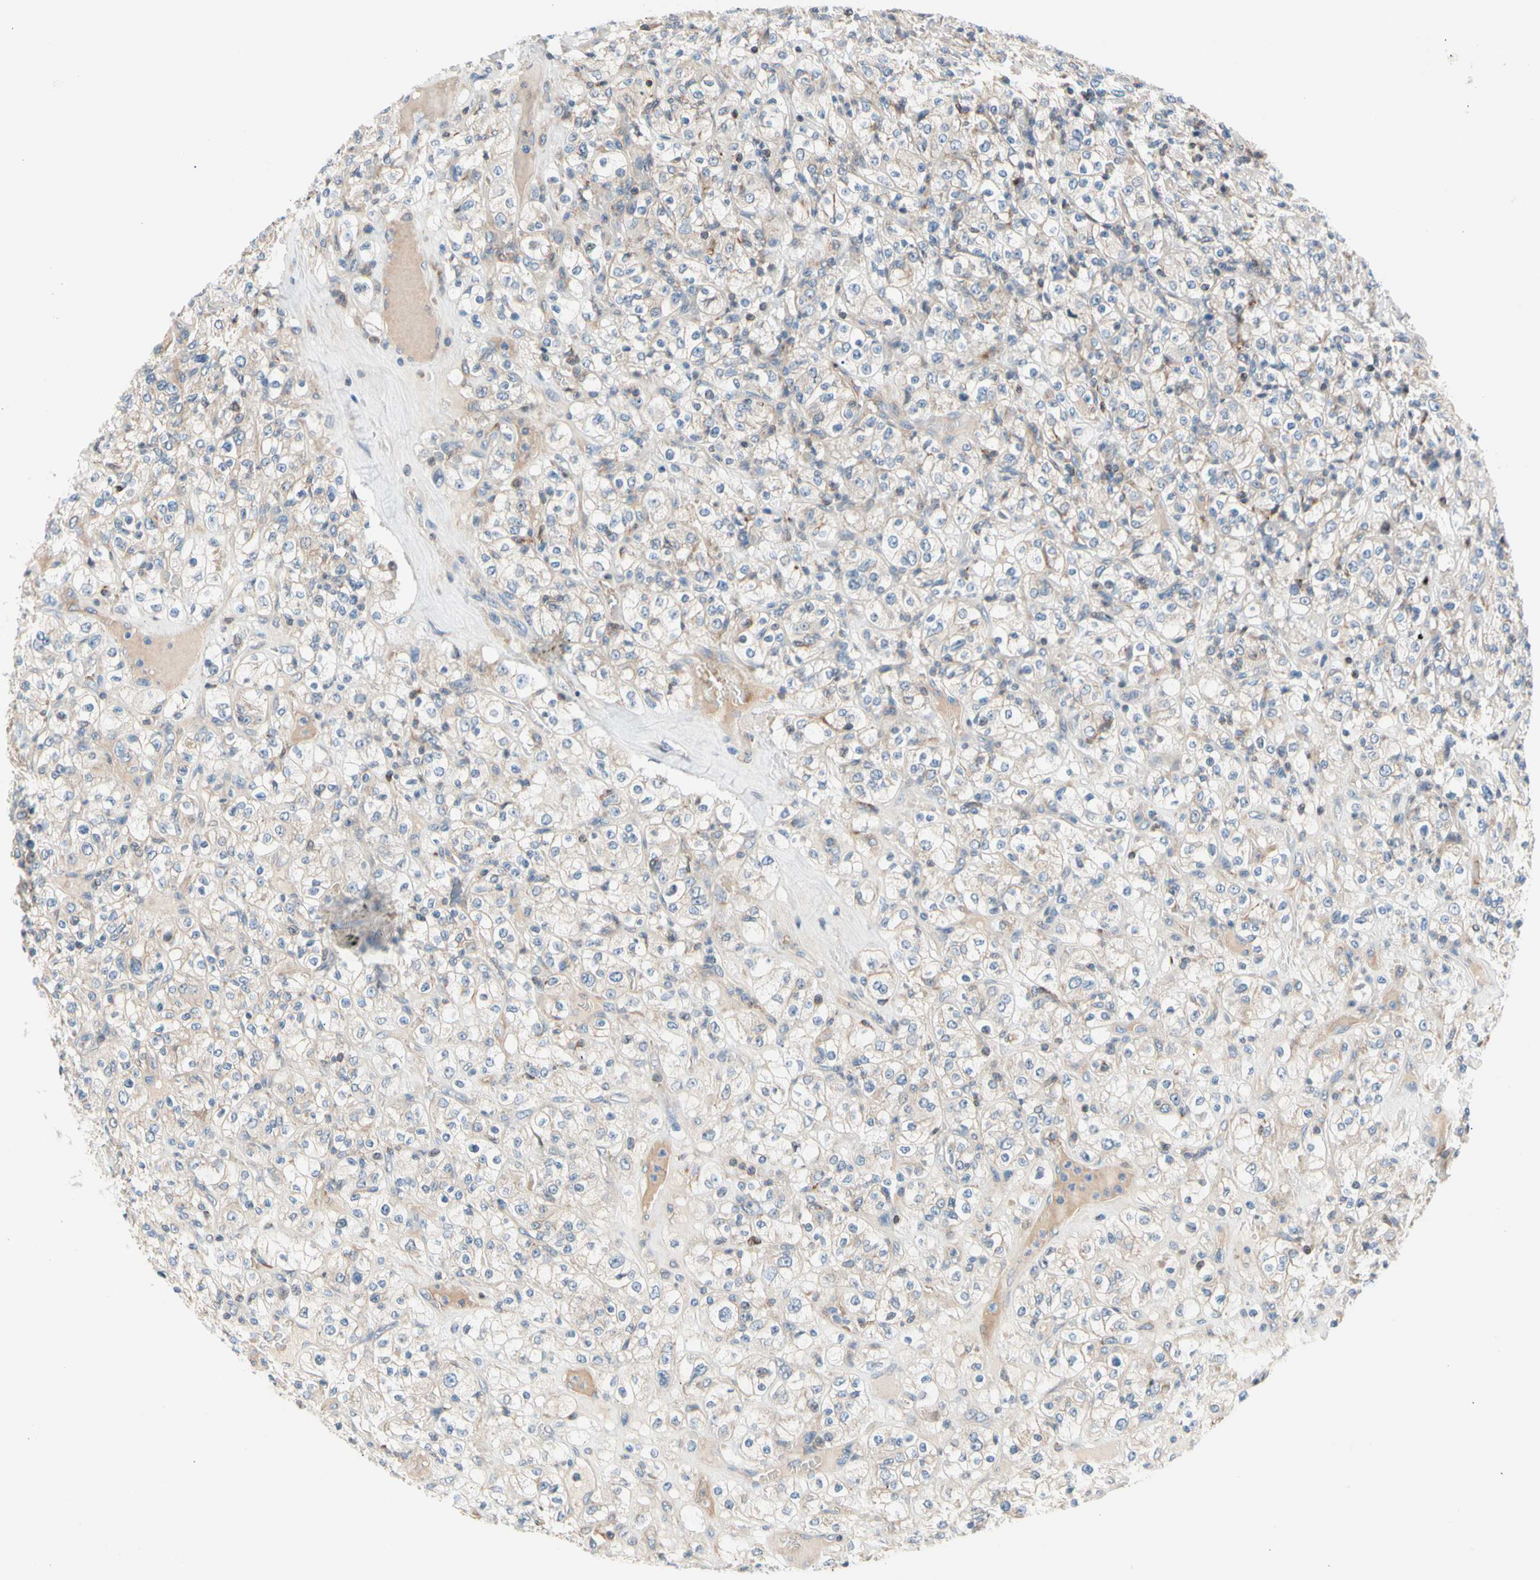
{"staining": {"intensity": "weak", "quantity": ">75%", "location": "cytoplasmic/membranous"}, "tissue": "renal cancer", "cell_type": "Tumor cells", "image_type": "cancer", "snomed": [{"axis": "morphology", "description": "Normal tissue, NOS"}, {"axis": "morphology", "description": "Adenocarcinoma, NOS"}, {"axis": "topography", "description": "Kidney"}], "caption": "A brown stain shows weak cytoplasmic/membranous staining of a protein in renal cancer tumor cells. Immunohistochemistry (ihc) stains the protein of interest in brown and the nuclei are stained blue.", "gene": "MAP3K3", "patient": {"sex": "female", "age": 72}}